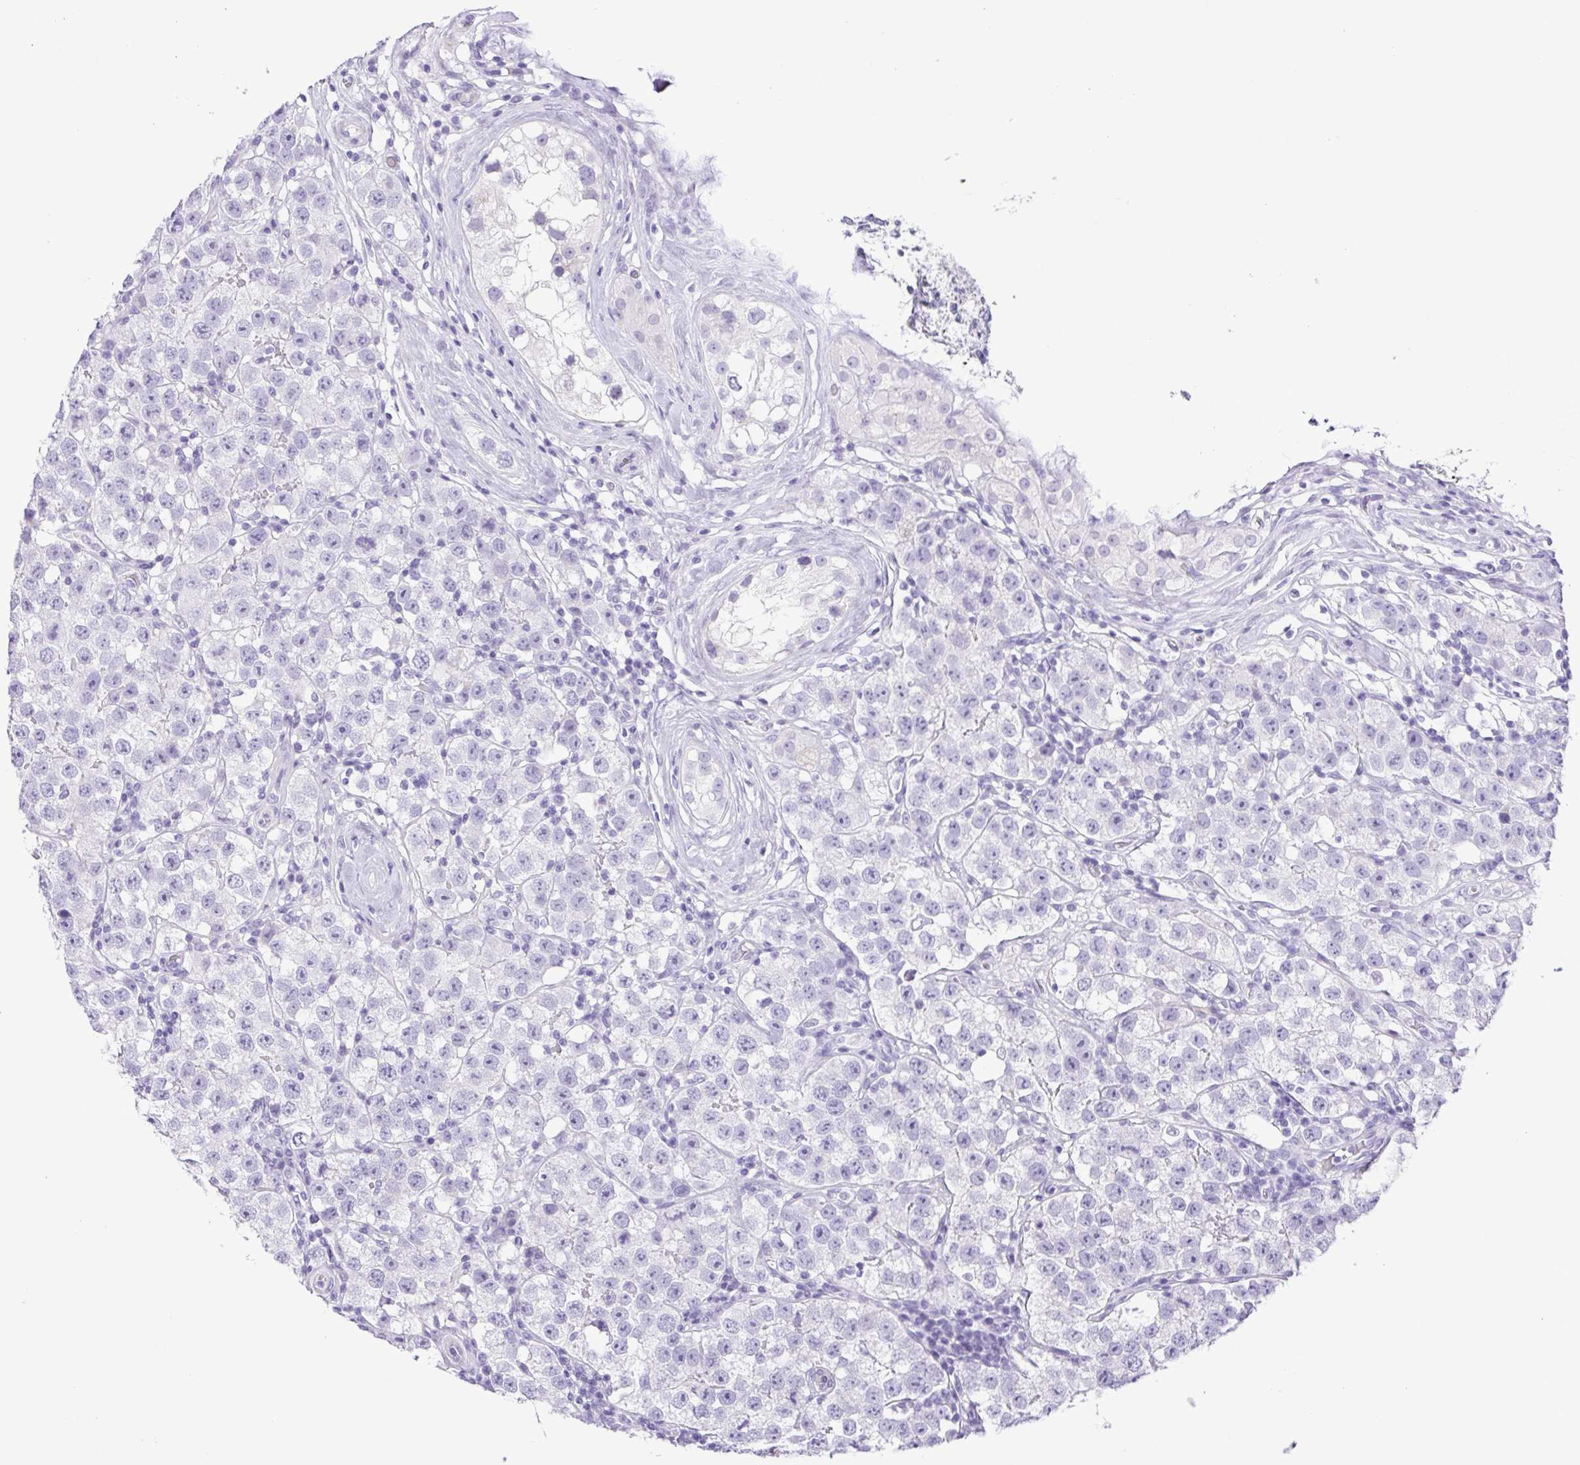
{"staining": {"intensity": "negative", "quantity": "none", "location": "none"}, "tissue": "testis cancer", "cell_type": "Tumor cells", "image_type": "cancer", "snomed": [{"axis": "morphology", "description": "Seminoma, NOS"}, {"axis": "topography", "description": "Testis"}], "caption": "Immunohistochemistry (IHC) micrograph of human testis cancer (seminoma) stained for a protein (brown), which reveals no positivity in tumor cells.", "gene": "CDSN", "patient": {"sex": "male", "age": 34}}